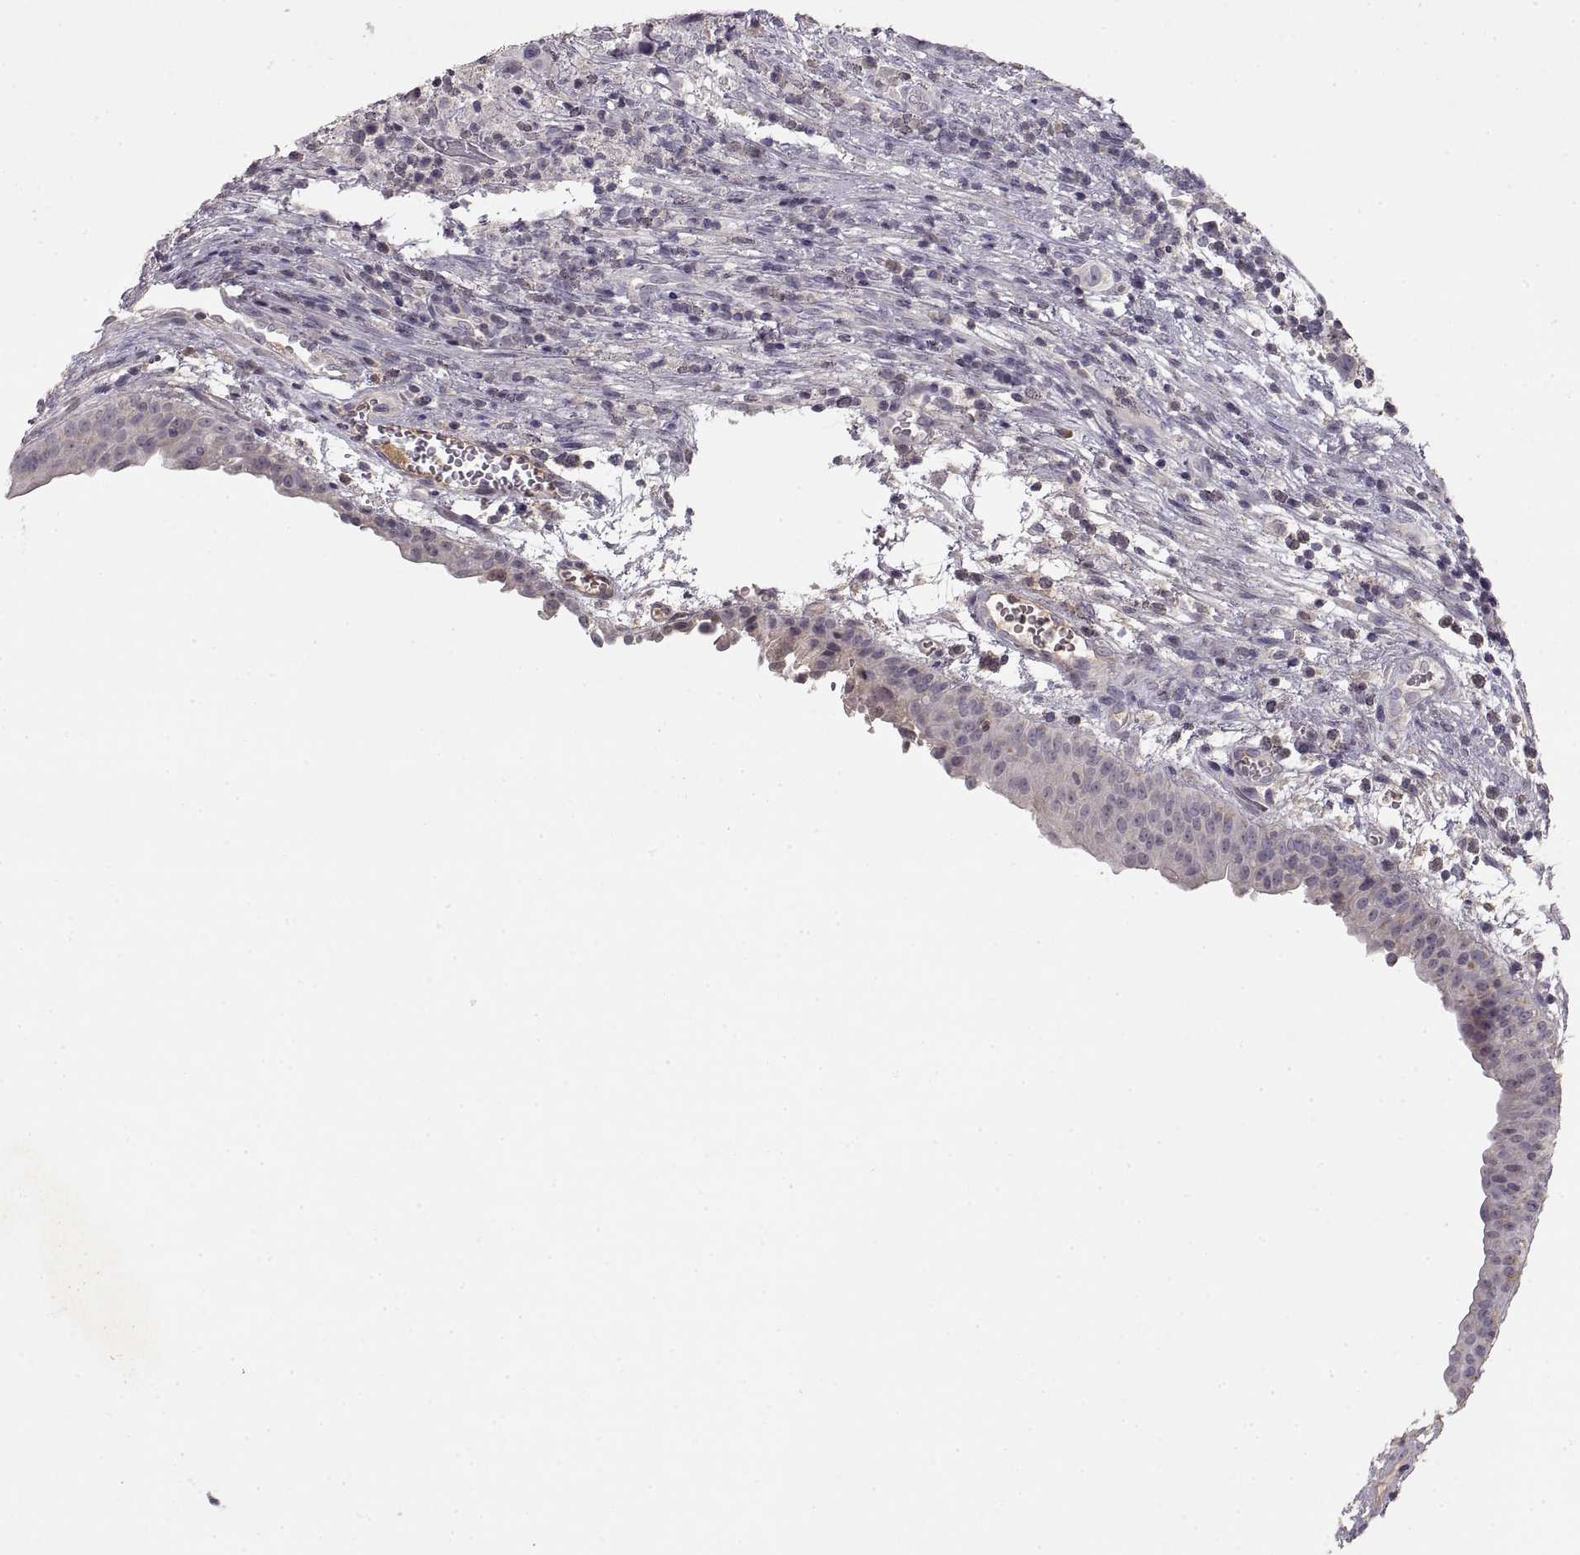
{"staining": {"intensity": "negative", "quantity": "none", "location": "none"}, "tissue": "urothelial cancer", "cell_type": "Tumor cells", "image_type": "cancer", "snomed": [{"axis": "morphology", "description": "Urothelial carcinoma, High grade"}, {"axis": "topography", "description": "Urinary bladder"}], "caption": "IHC image of urothelial cancer stained for a protein (brown), which reveals no staining in tumor cells.", "gene": "ADAM11", "patient": {"sex": "male", "age": 60}}